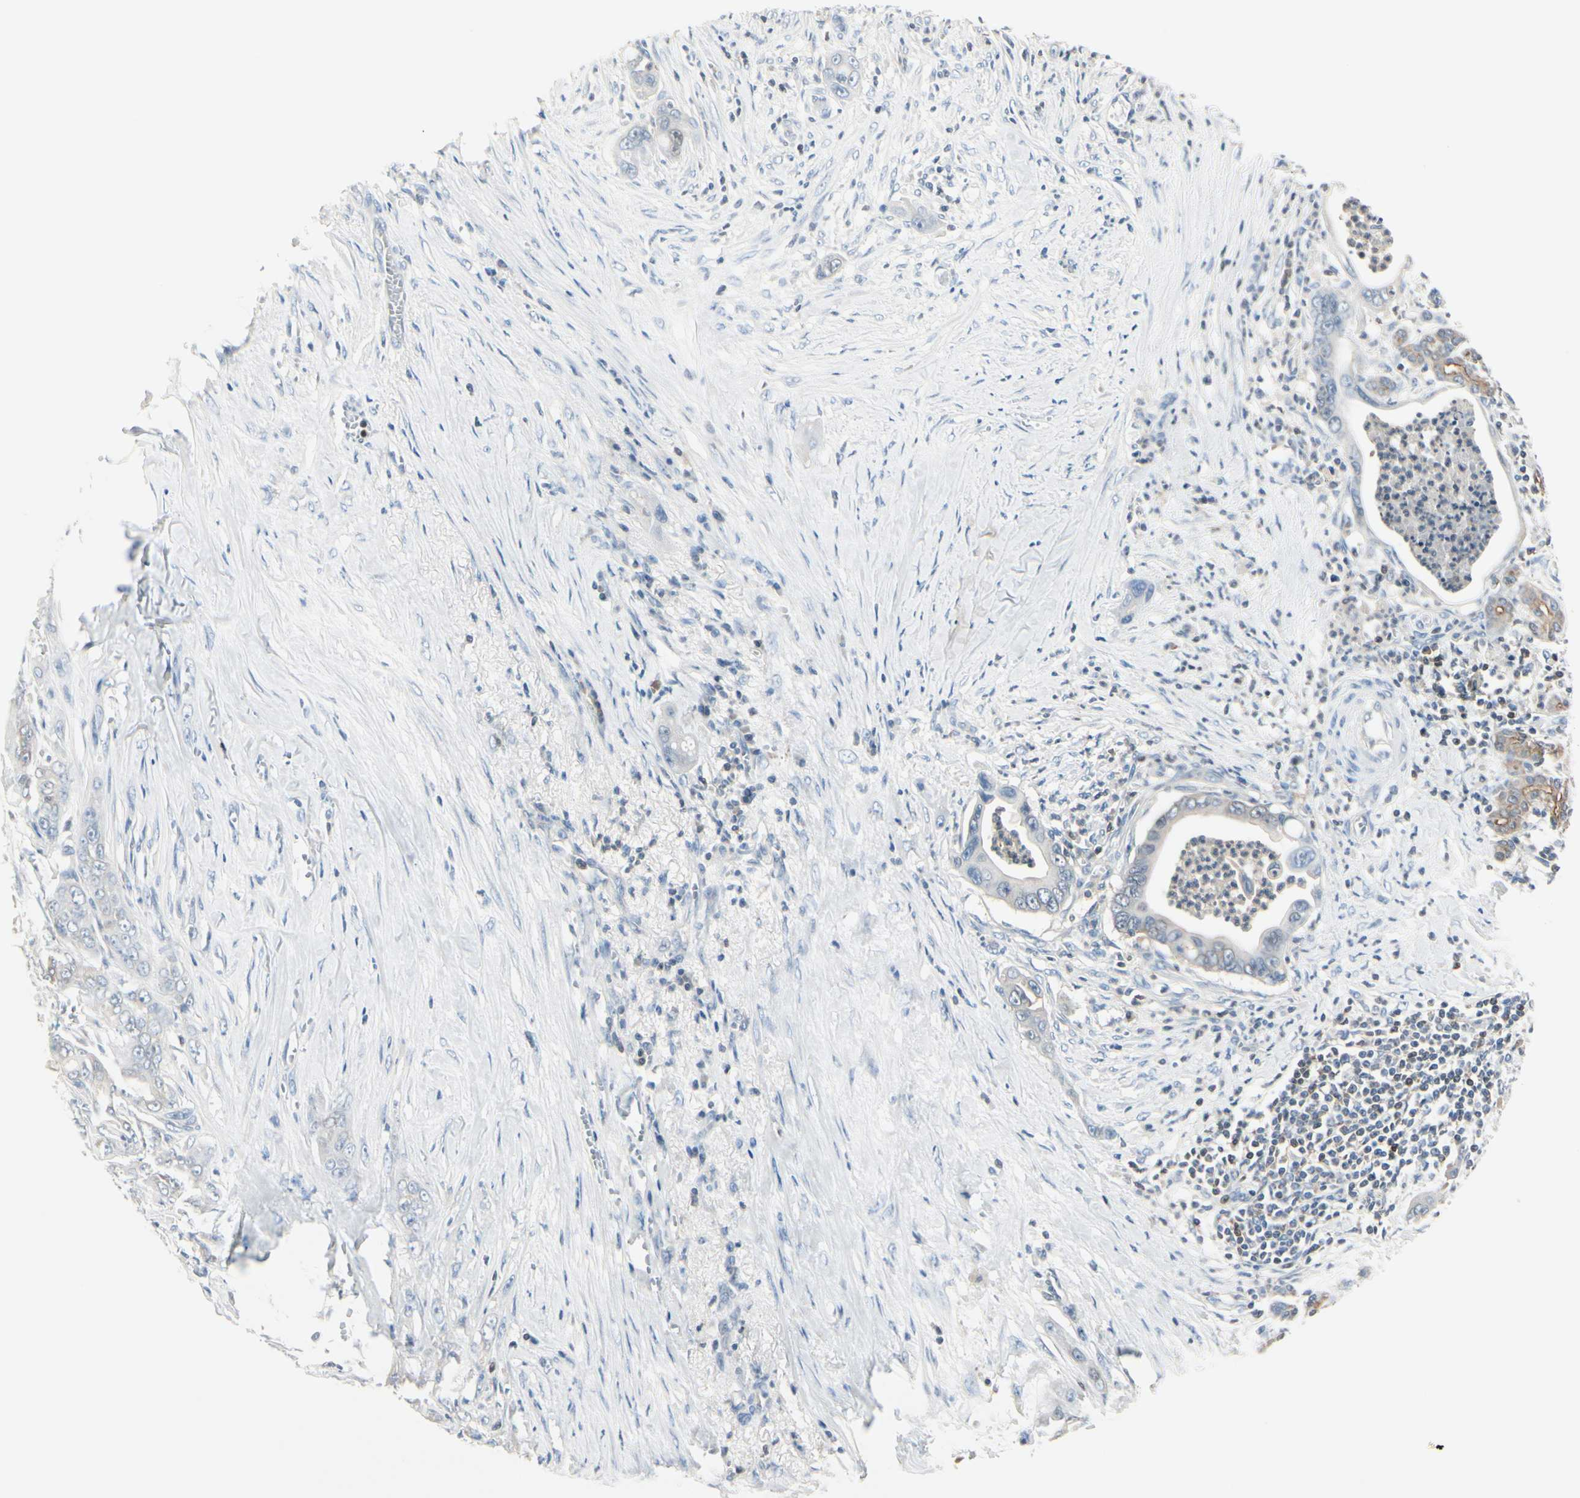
{"staining": {"intensity": "weak", "quantity": "25%-75%", "location": "cytoplasmic/membranous"}, "tissue": "pancreatic cancer", "cell_type": "Tumor cells", "image_type": "cancer", "snomed": [{"axis": "morphology", "description": "Adenocarcinoma, NOS"}, {"axis": "topography", "description": "Pancreas"}], "caption": "Tumor cells exhibit low levels of weak cytoplasmic/membranous staining in approximately 25%-75% of cells in human pancreatic adenocarcinoma. The protein is shown in brown color, while the nuclei are stained blue.", "gene": "SLC9A3R1", "patient": {"sex": "male", "age": 59}}